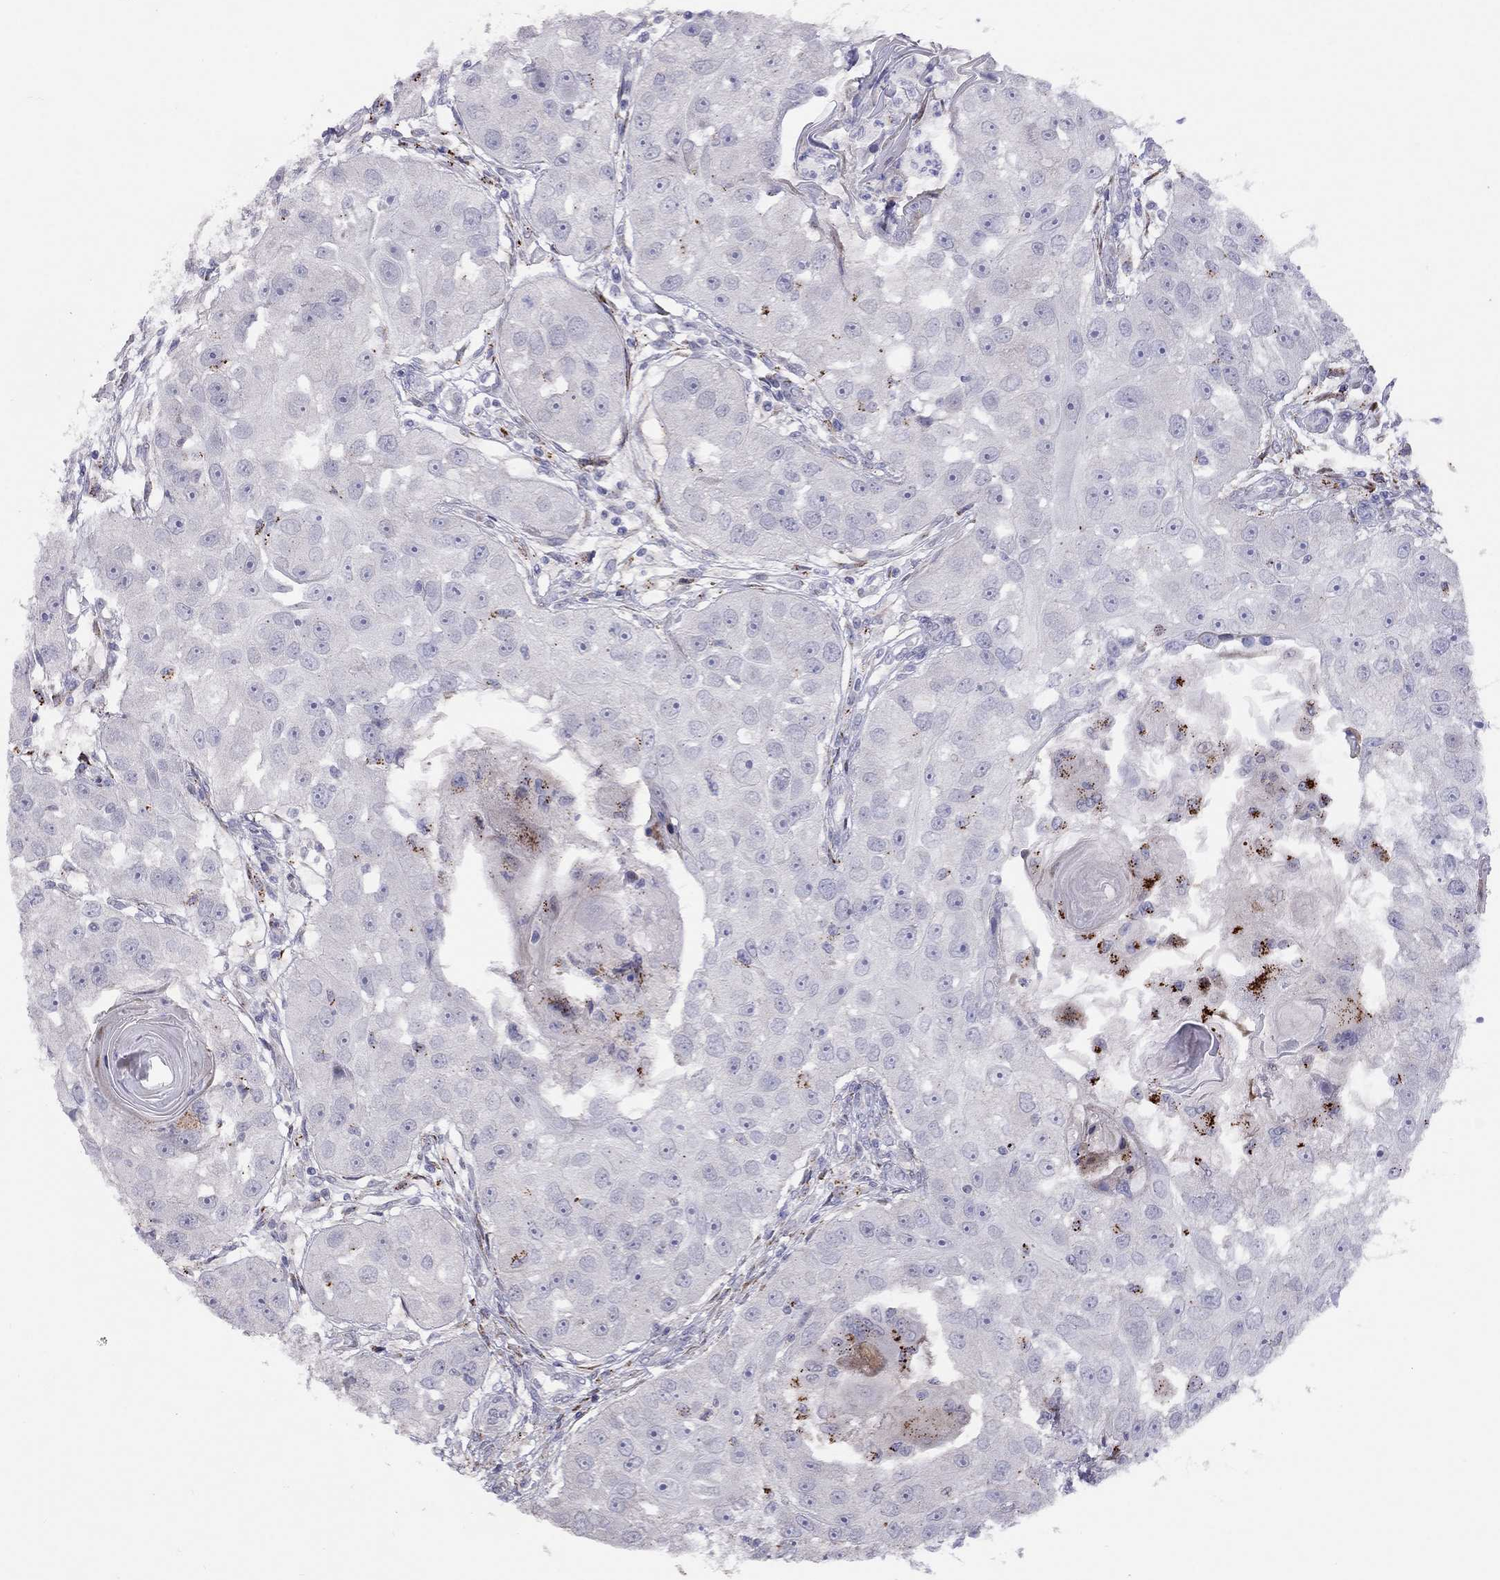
{"staining": {"intensity": "negative", "quantity": "none", "location": "none"}, "tissue": "head and neck cancer", "cell_type": "Tumor cells", "image_type": "cancer", "snomed": [{"axis": "morphology", "description": "Squamous cell carcinoma, NOS"}, {"axis": "topography", "description": "Head-Neck"}], "caption": "DAB (3,3'-diaminobenzidine) immunohistochemical staining of human head and neck cancer (squamous cell carcinoma) exhibits no significant expression in tumor cells.", "gene": "MAGEB4", "patient": {"sex": "male", "age": 51}}